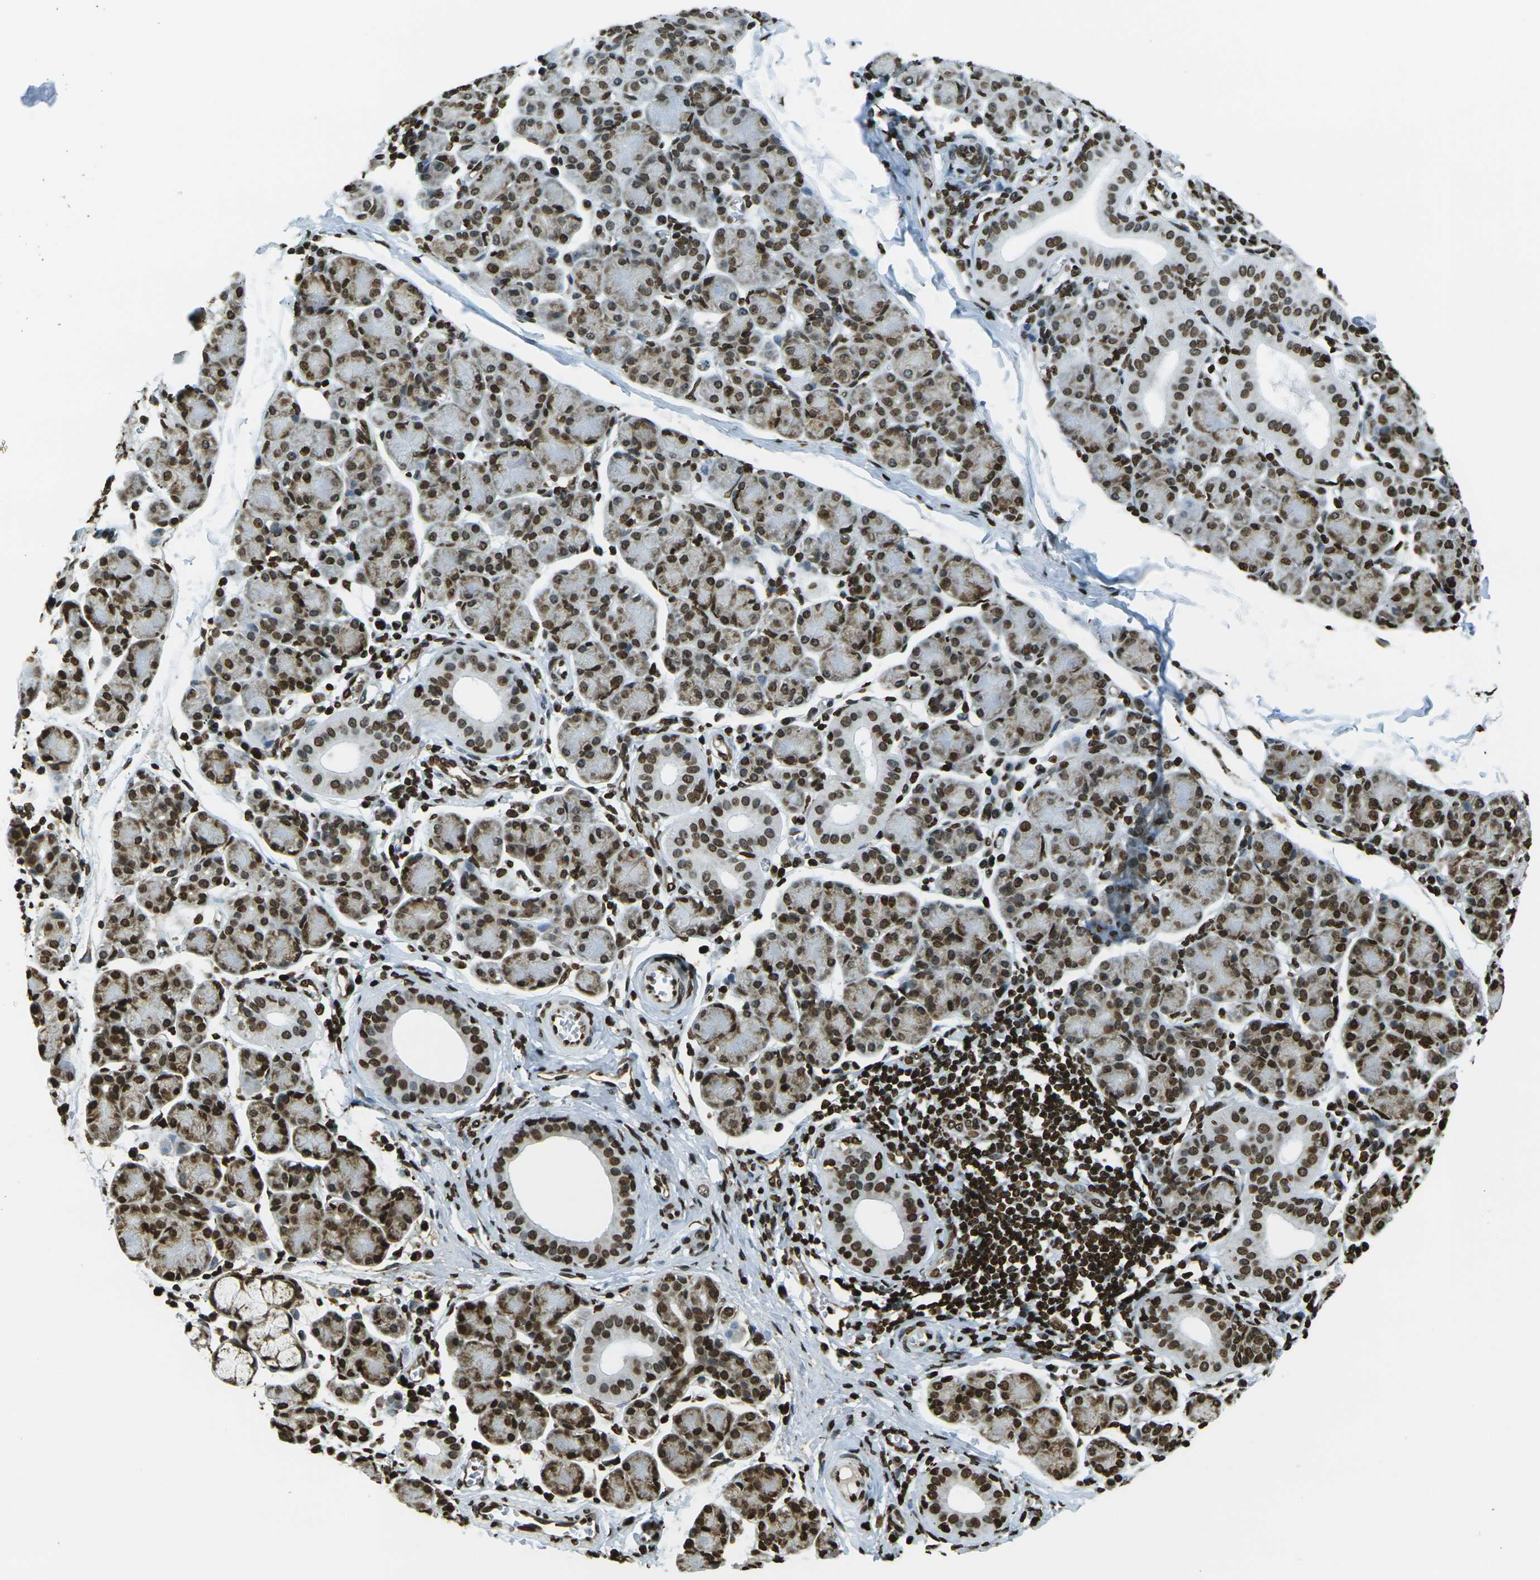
{"staining": {"intensity": "strong", "quantity": ">75%", "location": "nuclear"}, "tissue": "salivary gland", "cell_type": "Glandular cells", "image_type": "normal", "snomed": [{"axis": "morphology", "description": "Normal tissue, NOS"}, {"axis": "morphology", "description": "Inflammation, NOS"}, {"axis": "topography", "description": "Lymph node"}, {"axis": "topography", "description": "Salivary gland"}], "caption": "Brown immunohistochemical staining in unremarkable salivary gland demonstrates strong nuclear positivity in approximately >75% of glandular cells.", "gene": "H1", "patient": {"sex": "male", "age": 3}}